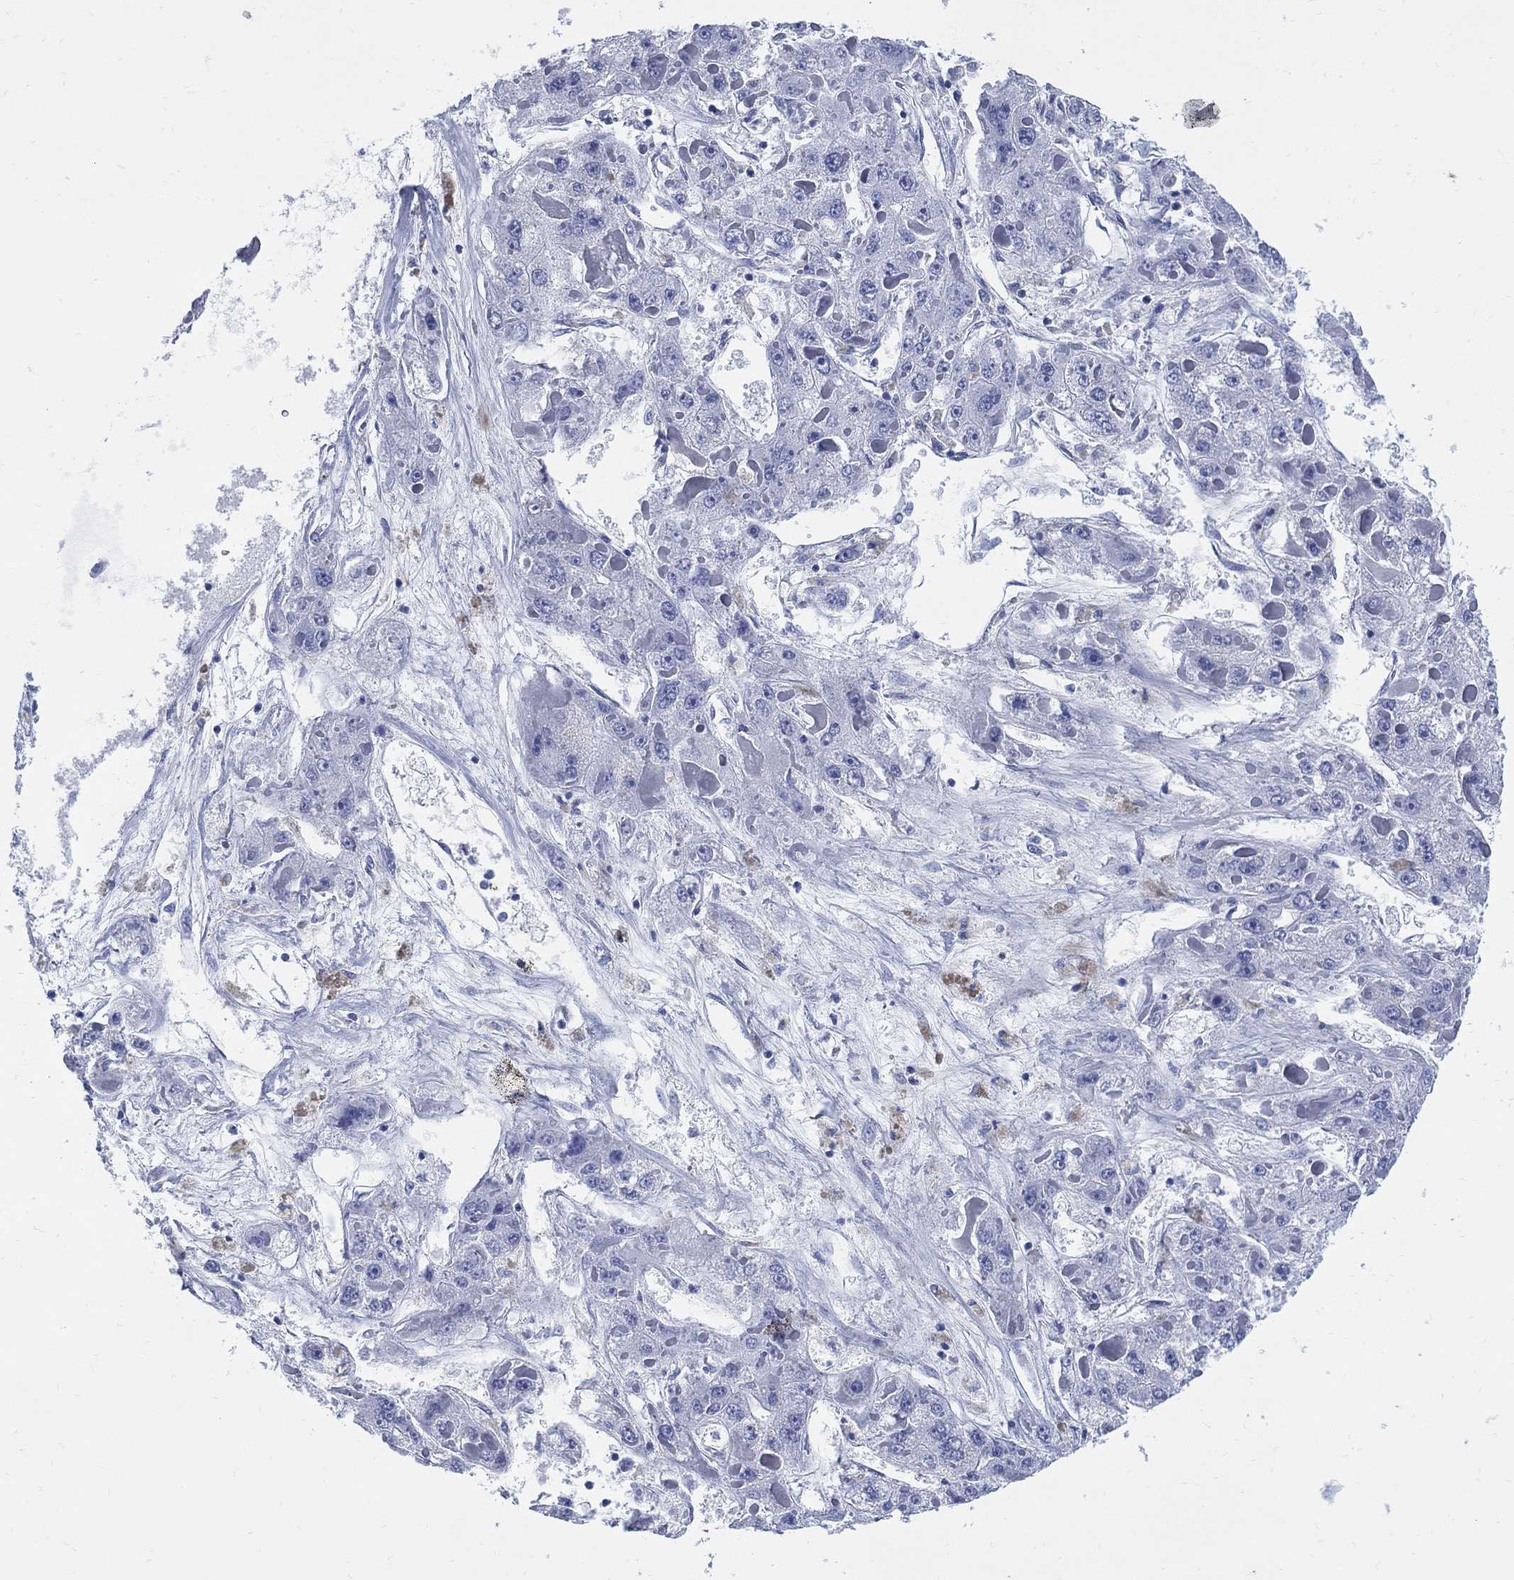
{"staining": {"intensity": "negative", "quantity": "none", "location": "none"}, "tissue": "liver cancer", "cell_type": "Tumor cells", "image_type": "cancer", "snomed": [{"axis": "morphology", "description": "Carcinoma, Hepatocellular, NOS"}, {"axis": "topography", "description": "Liver"}], "caption": "Tumor cells are negative for protein expression in human liver cancer.", "gene": "DDI1", "patient": {"sex": "female", "age": 73}}